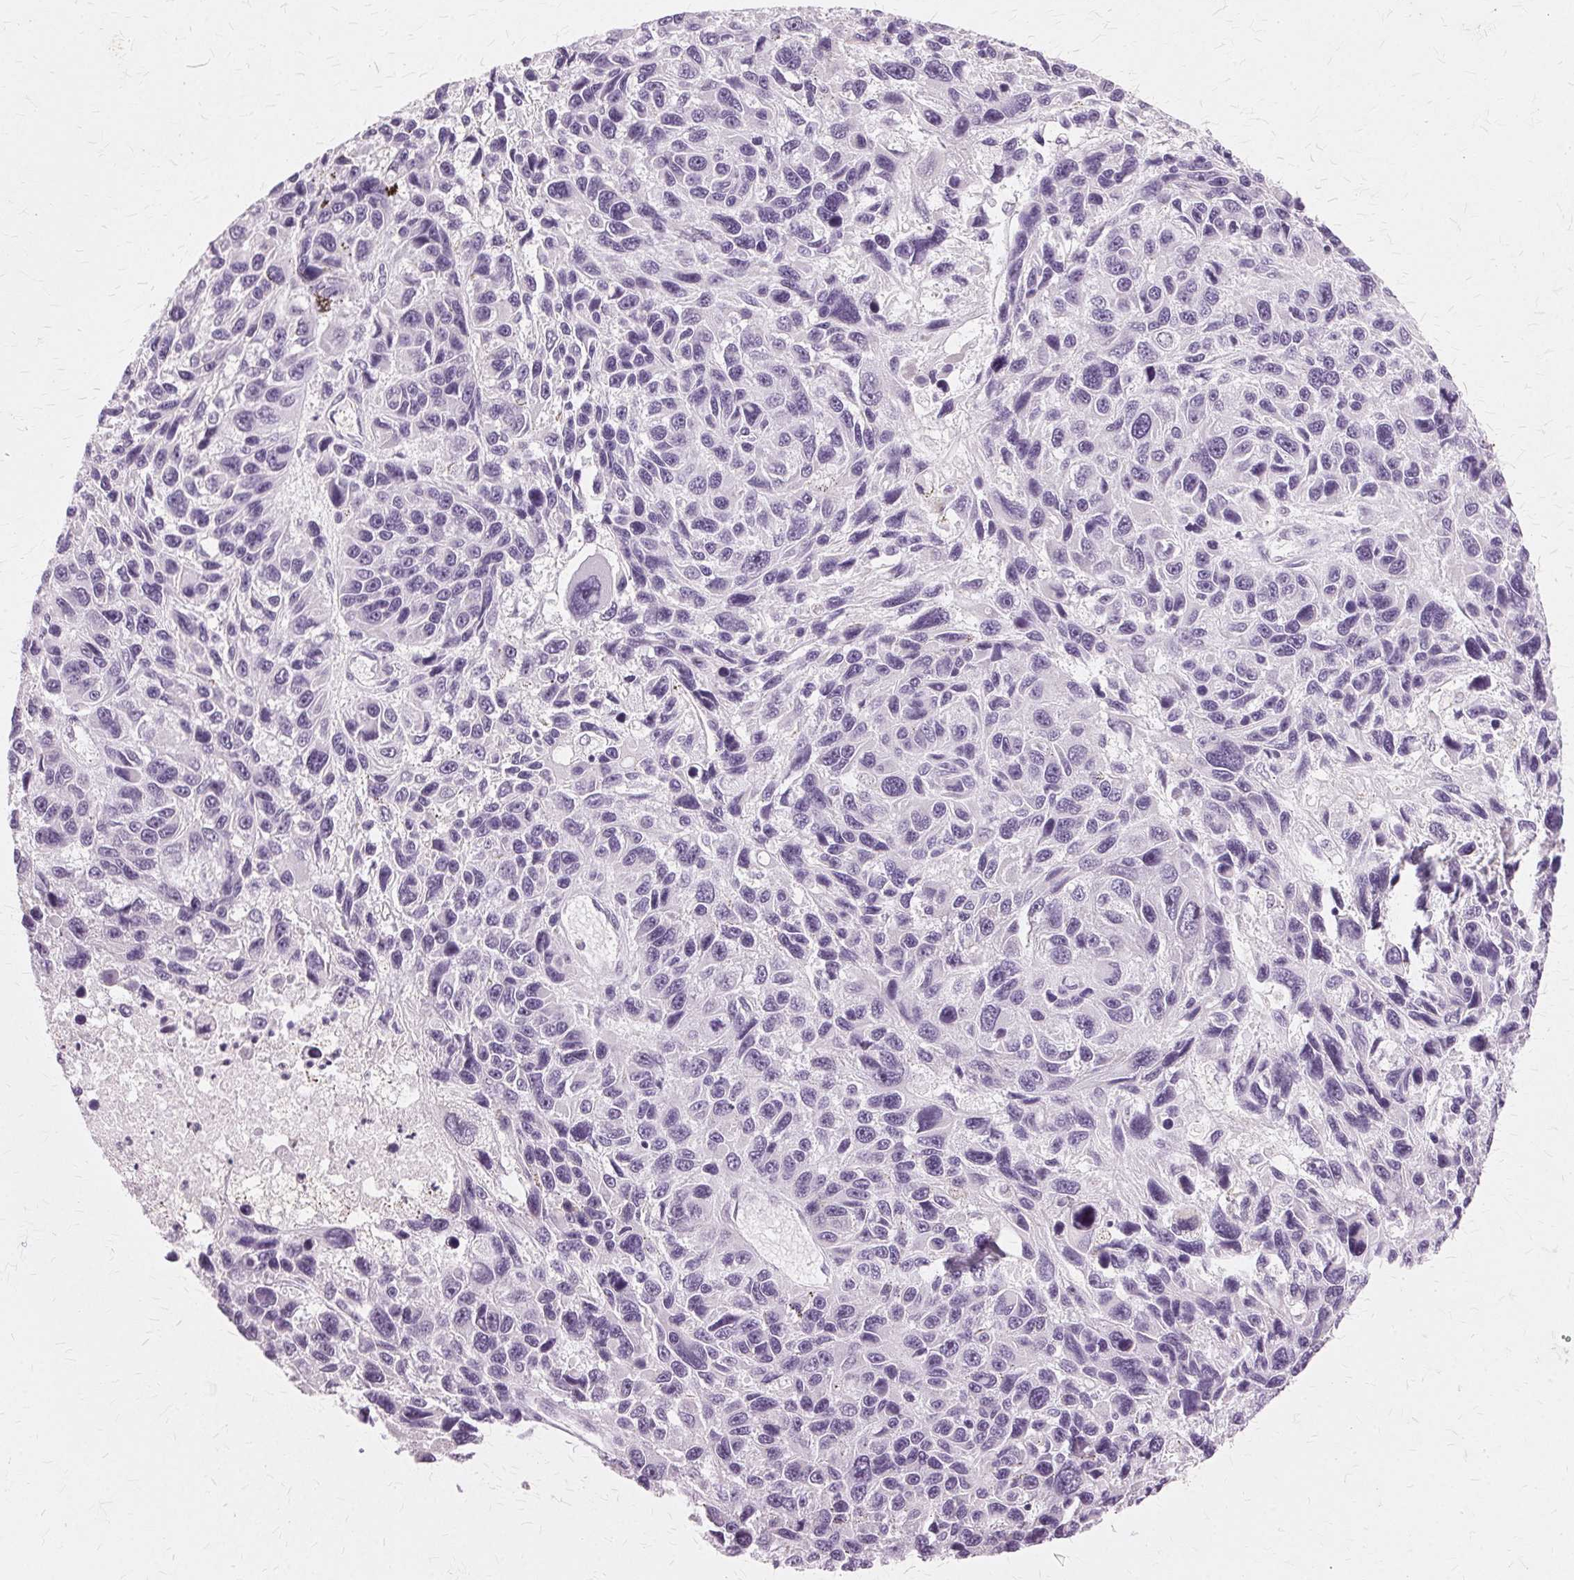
{"staining": {"intensity": "negative", "quantity": "none", "location": "none"}, "tissue": "melanoma", "cell_type": "Tumor cells", "image_type": "cancer", "snomed": [{"axis": "morphology", "description": "Malignant melanoma, NOS"}, {"axis": "topography", "description": "Skin"}], "caption": "Tumor cells are negative for protein expression in human malignant melanoma.", "gene": "SLC45A3", "patient": {"sex": "male", "age": 53}}